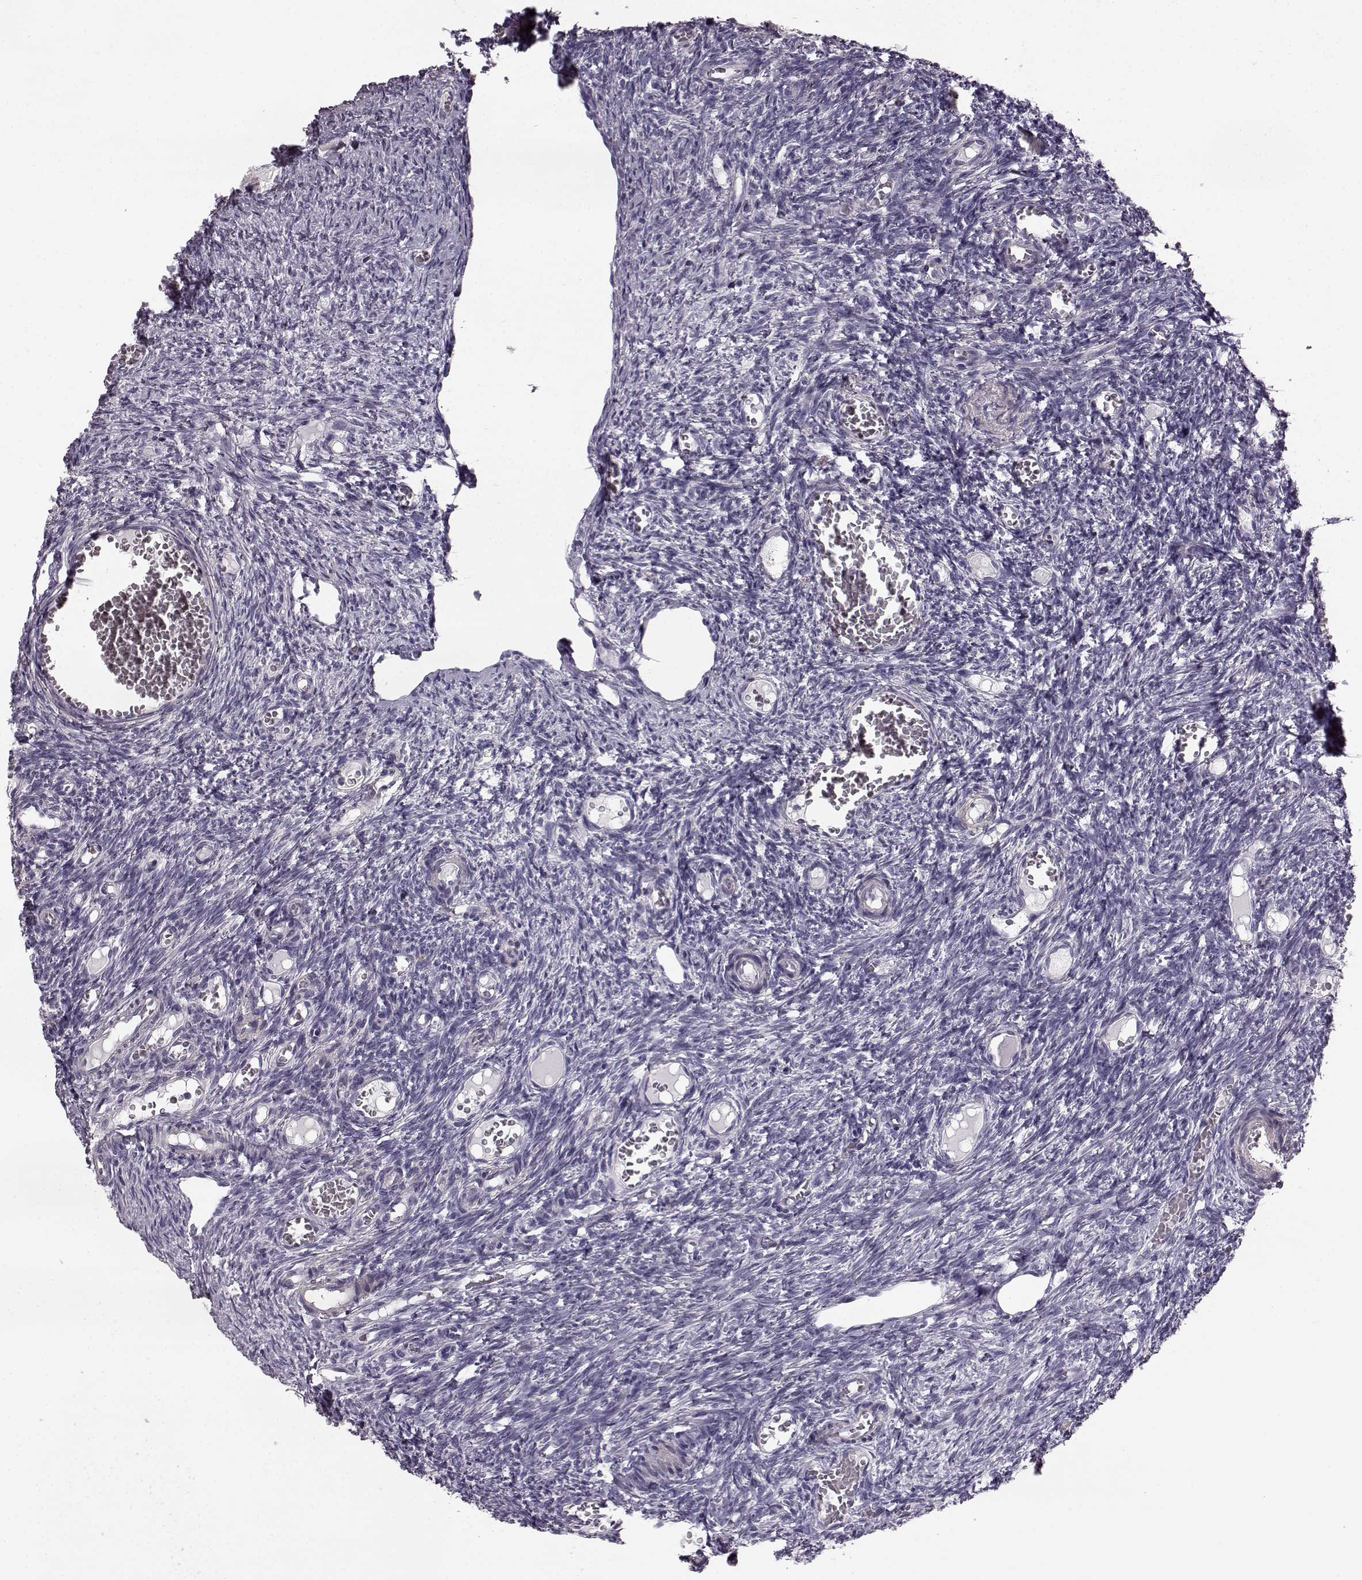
{"staining": {"intensity": "negative", "quantity": "none", "location": "none"}, "tissue": "ovary", "cell_type": "Ovarian stroma cells", "image_type": "normal", "snomed": [{"axis": "morphology", "description": "Normal tissue, NOS"}, {"axis": "topography", "description": "Ovary"}], "caption": "The immunohistochemistry micrograph has no significant expression in ovarian stroma cells of ovary. Nuclei are stained in blue.", "gene": "SLCO3A1", "patient": {"sex": "female", "age": 39}}